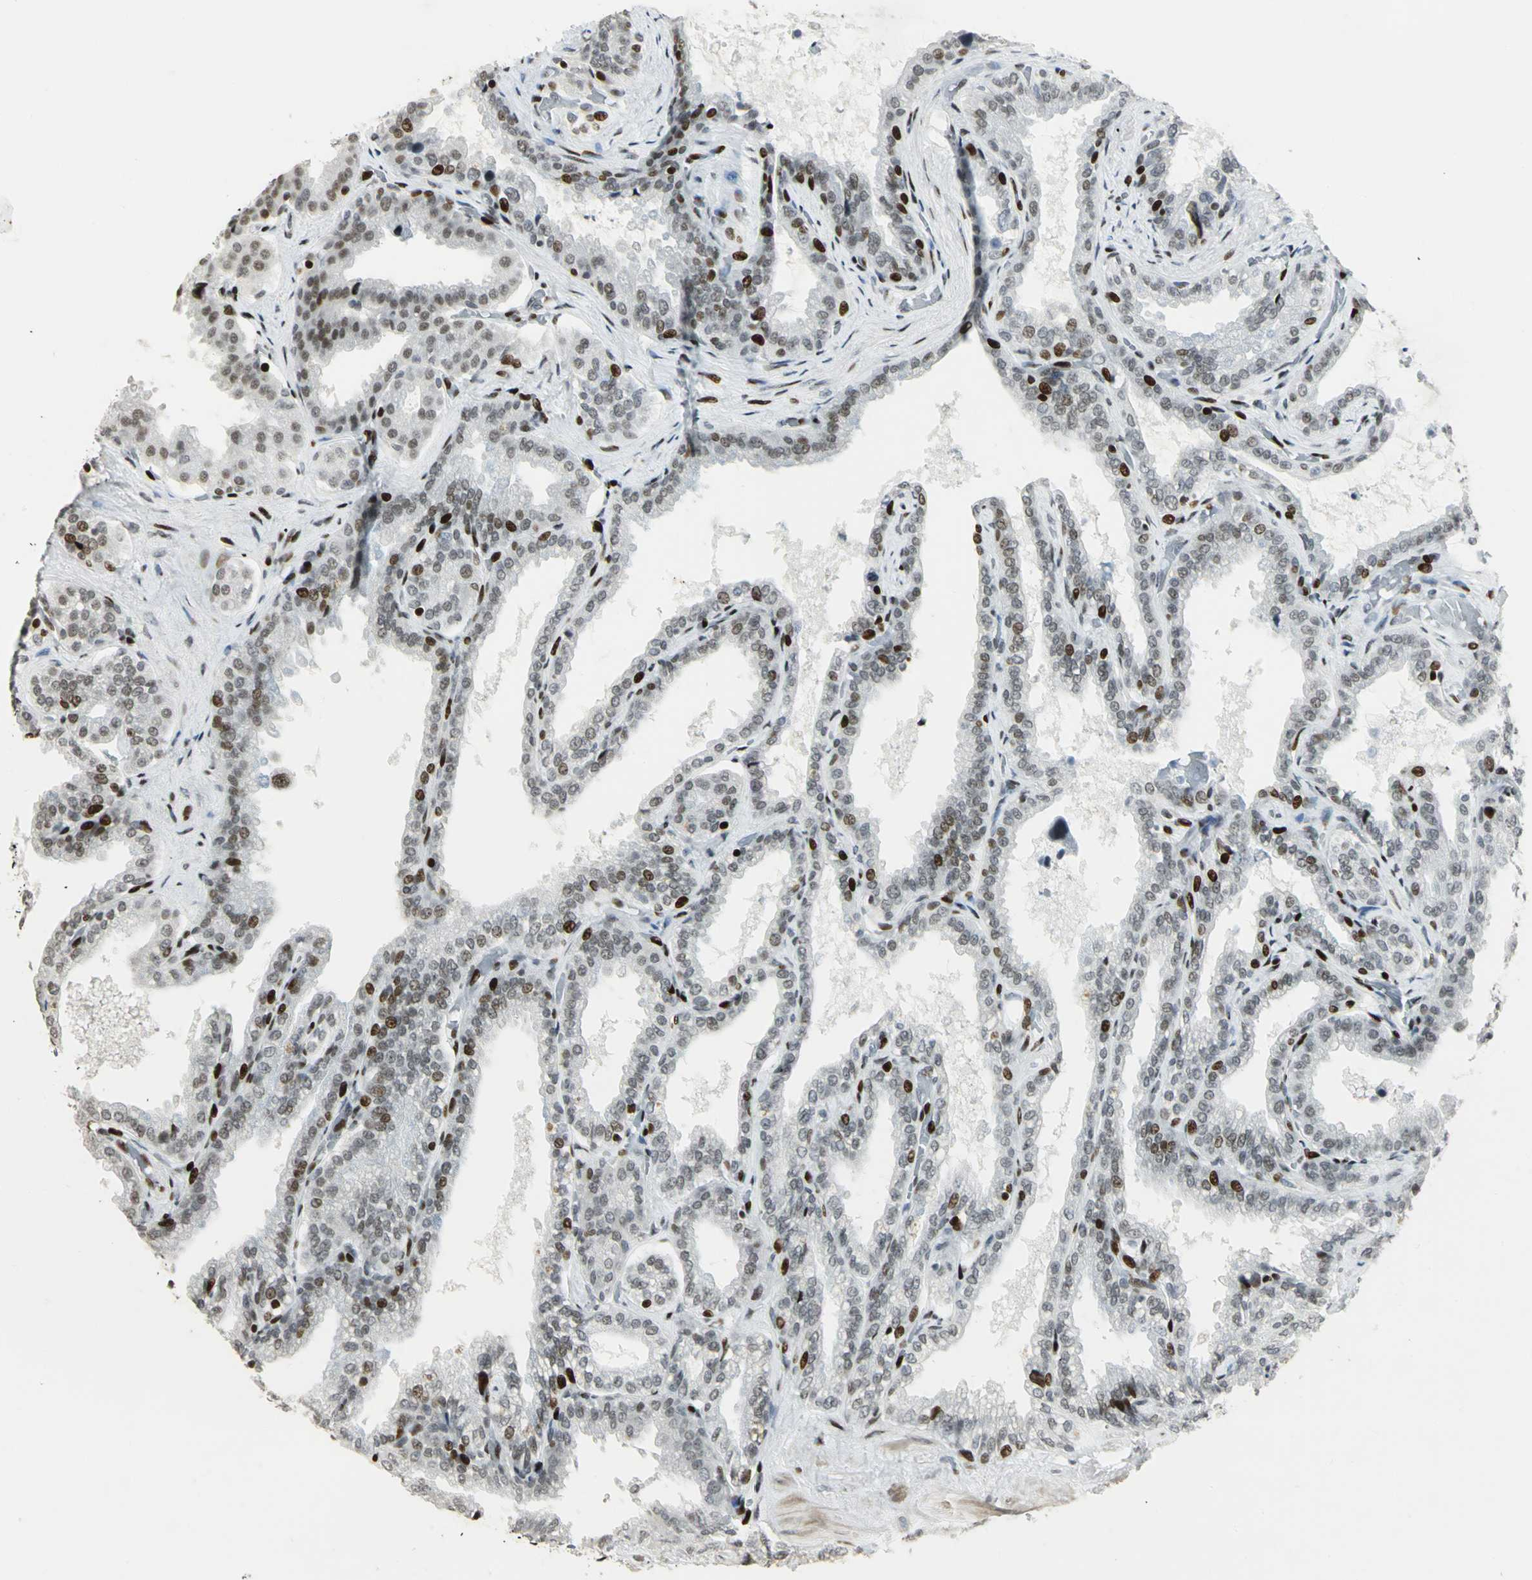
{"staining": {"intensity": "strong", "quantity": "<25%", "location": "nuclear"}, "tissue": "seminal vesicle", "cell_type": "Glandular cells", "image_type": "normal", "snomed": [{"axis": "morphology", "description": "Normal tissue, NOS"}, {"axis": "topography", "description": "Seminal veicle"}], "caption": "Glandular cells display medium levels of strong nuclear positivity in about <25% of cells in benign seminal vesicle.", "gene": "KDM1A", "patient": {"sex": "male", "age": 46}}